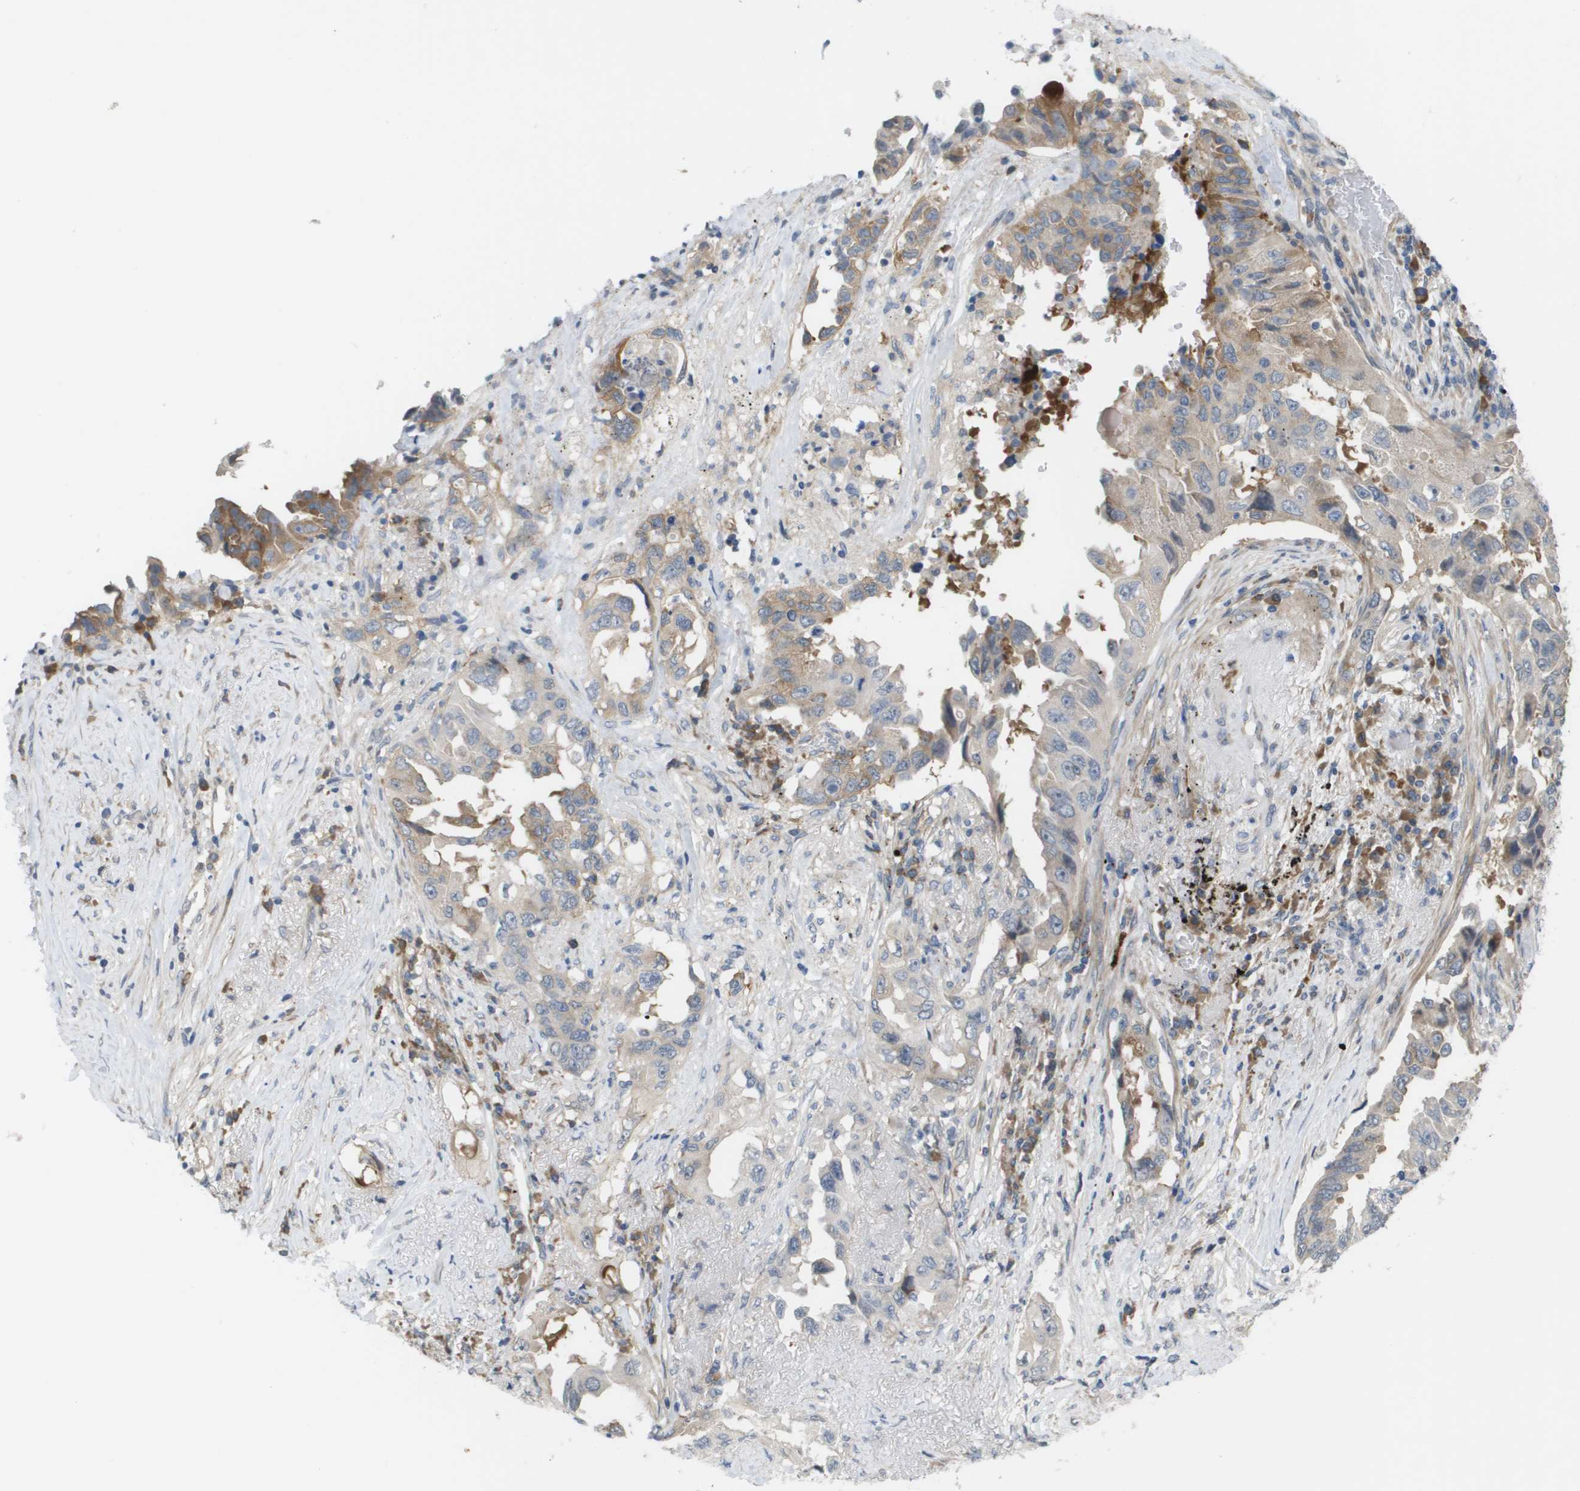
{"staining": {"intensity": "moderate", "quantity": "25%-75%", "location": "cytoplasmic/membranous"}, "tissue": "lung cancer", "cell_type": "Tumor cells", "image_type": "cancer", "snomed": [{"axis": "morphology", "description": "Adenocarcinoma, NOS"}, {"axis": "topography", "description": "Lung"}], "caption": "Lung adenocarcinoma stained for a protein exhibits moderate cytoplasmic/membranous positivity in tumor cells.", "gene": "MARCHF8", "patient": {"sex": "female", "age": 51}}